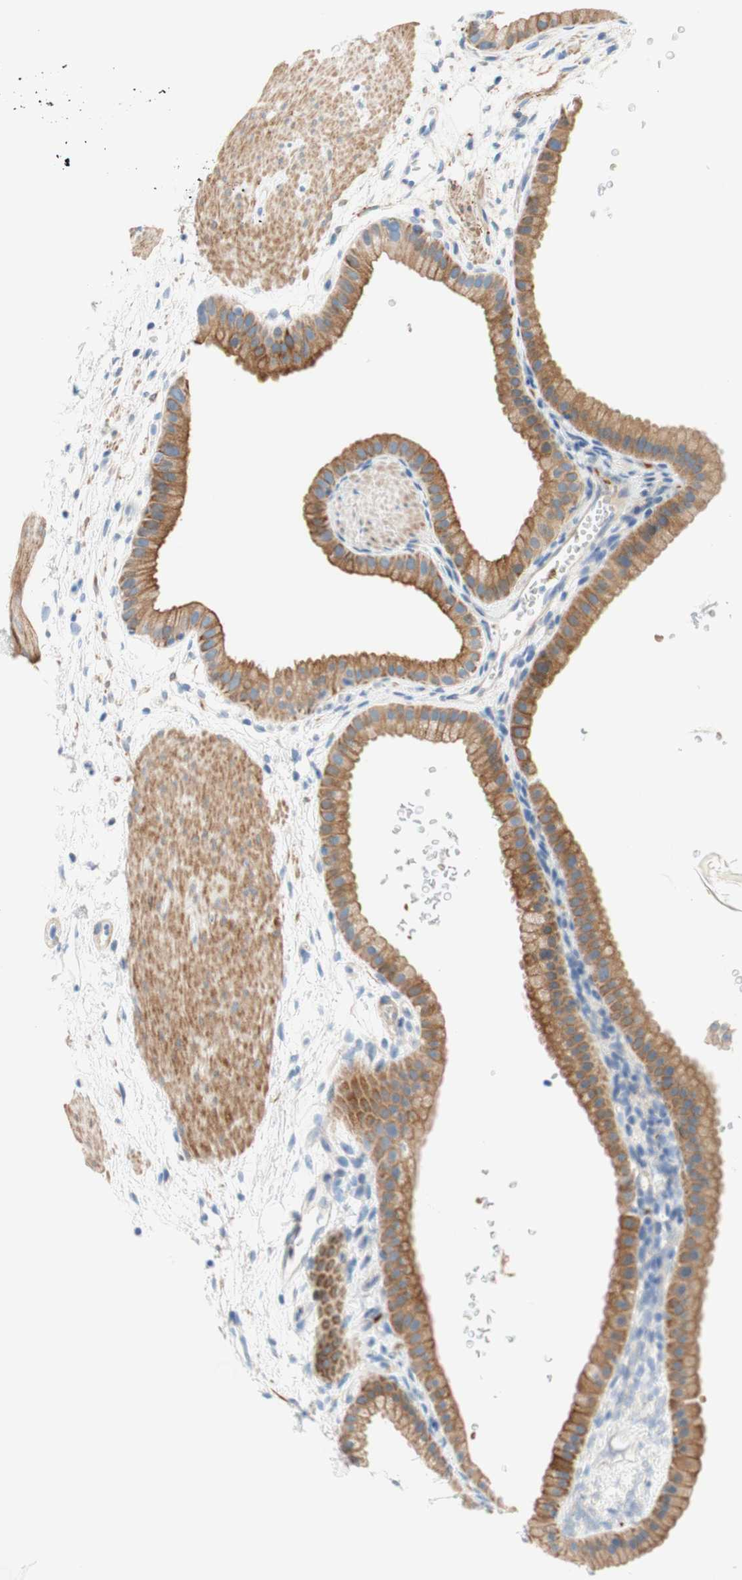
{"staining": {"intensity": "moderate", "quantity": ">75%", "location": "cytoplasmic/membranous"}, "tissue": "gallbladder", "cell_type": "Glandular cells", "image_type": "normal", "snomed": [{"axis": "morphology", "description": "Normal tissue, NOS"}, {"axis": "topography", "description": "Gallbladder"}], "caption": "The micrograph displays a brown stain indicating the presence of a protein in the cytoplasmic/membranous of glandular cells in gallbladder. (DAB (3,3'-diaminobenzidine) IHC with brightfield microscopy, high magnification).", "gene": "ENTREP2", "patient": {"sex": "female", "age": 64}}